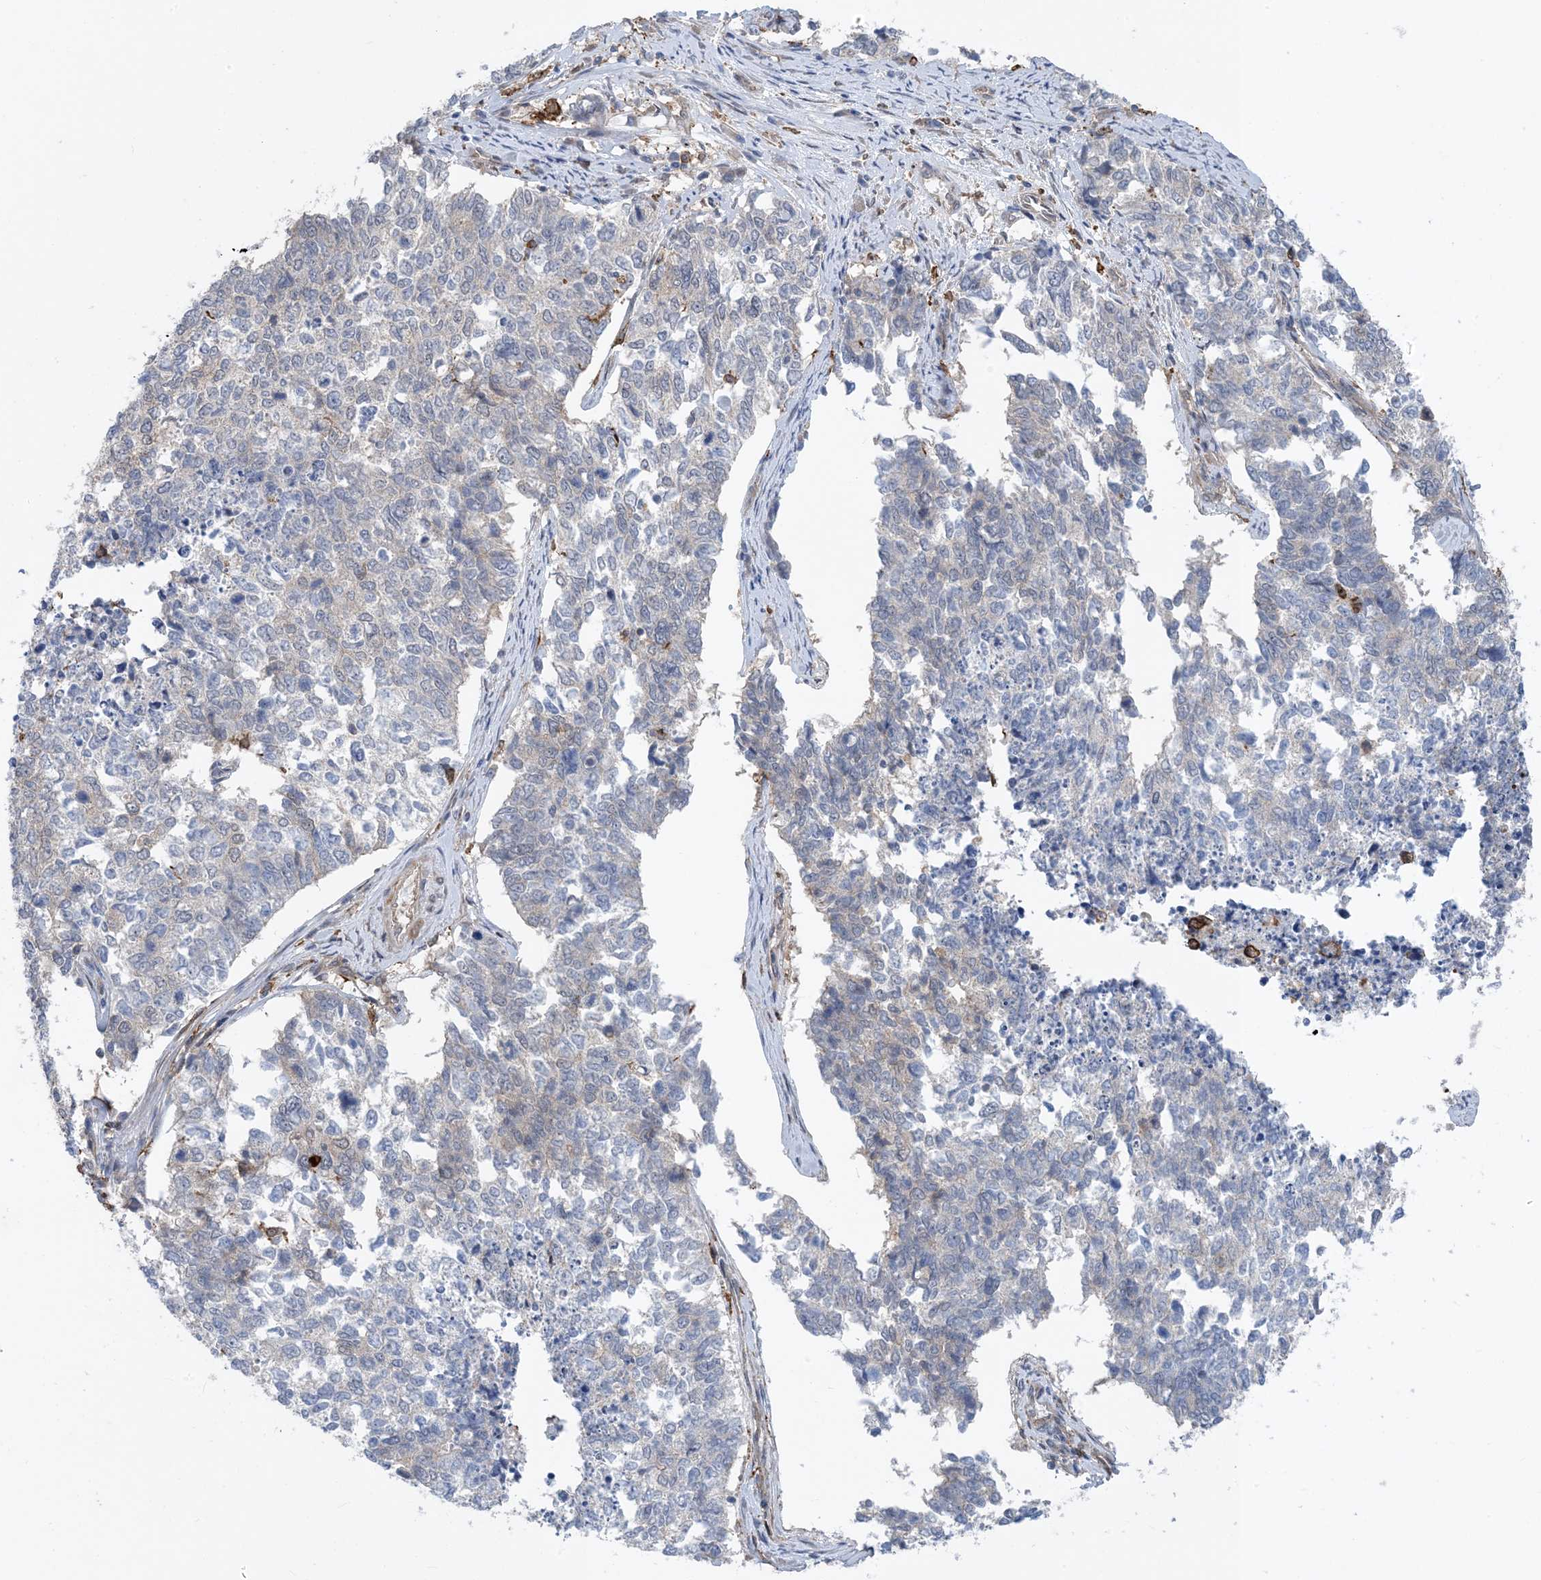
{"staining": {"intensity": "negative", "quantity": "none", "location": "none"}, "tissue": "cervical cancer", "cell_type": "Tumor cells", "image_type": "cancer", "snomed": [{"axis": "morphology", "description": "Squamous cell carcinoma, NOS"}, {"axis": "topography", "description": "Cervix"}], "caption": "Human squamous cell carcinoma (cervical) stained for a protein using immunohistochemistry (IHC) exhibits no expression in tumor cells.", "gene": "HS1BP3", "patient": {"sex": "female", "age": 63}}